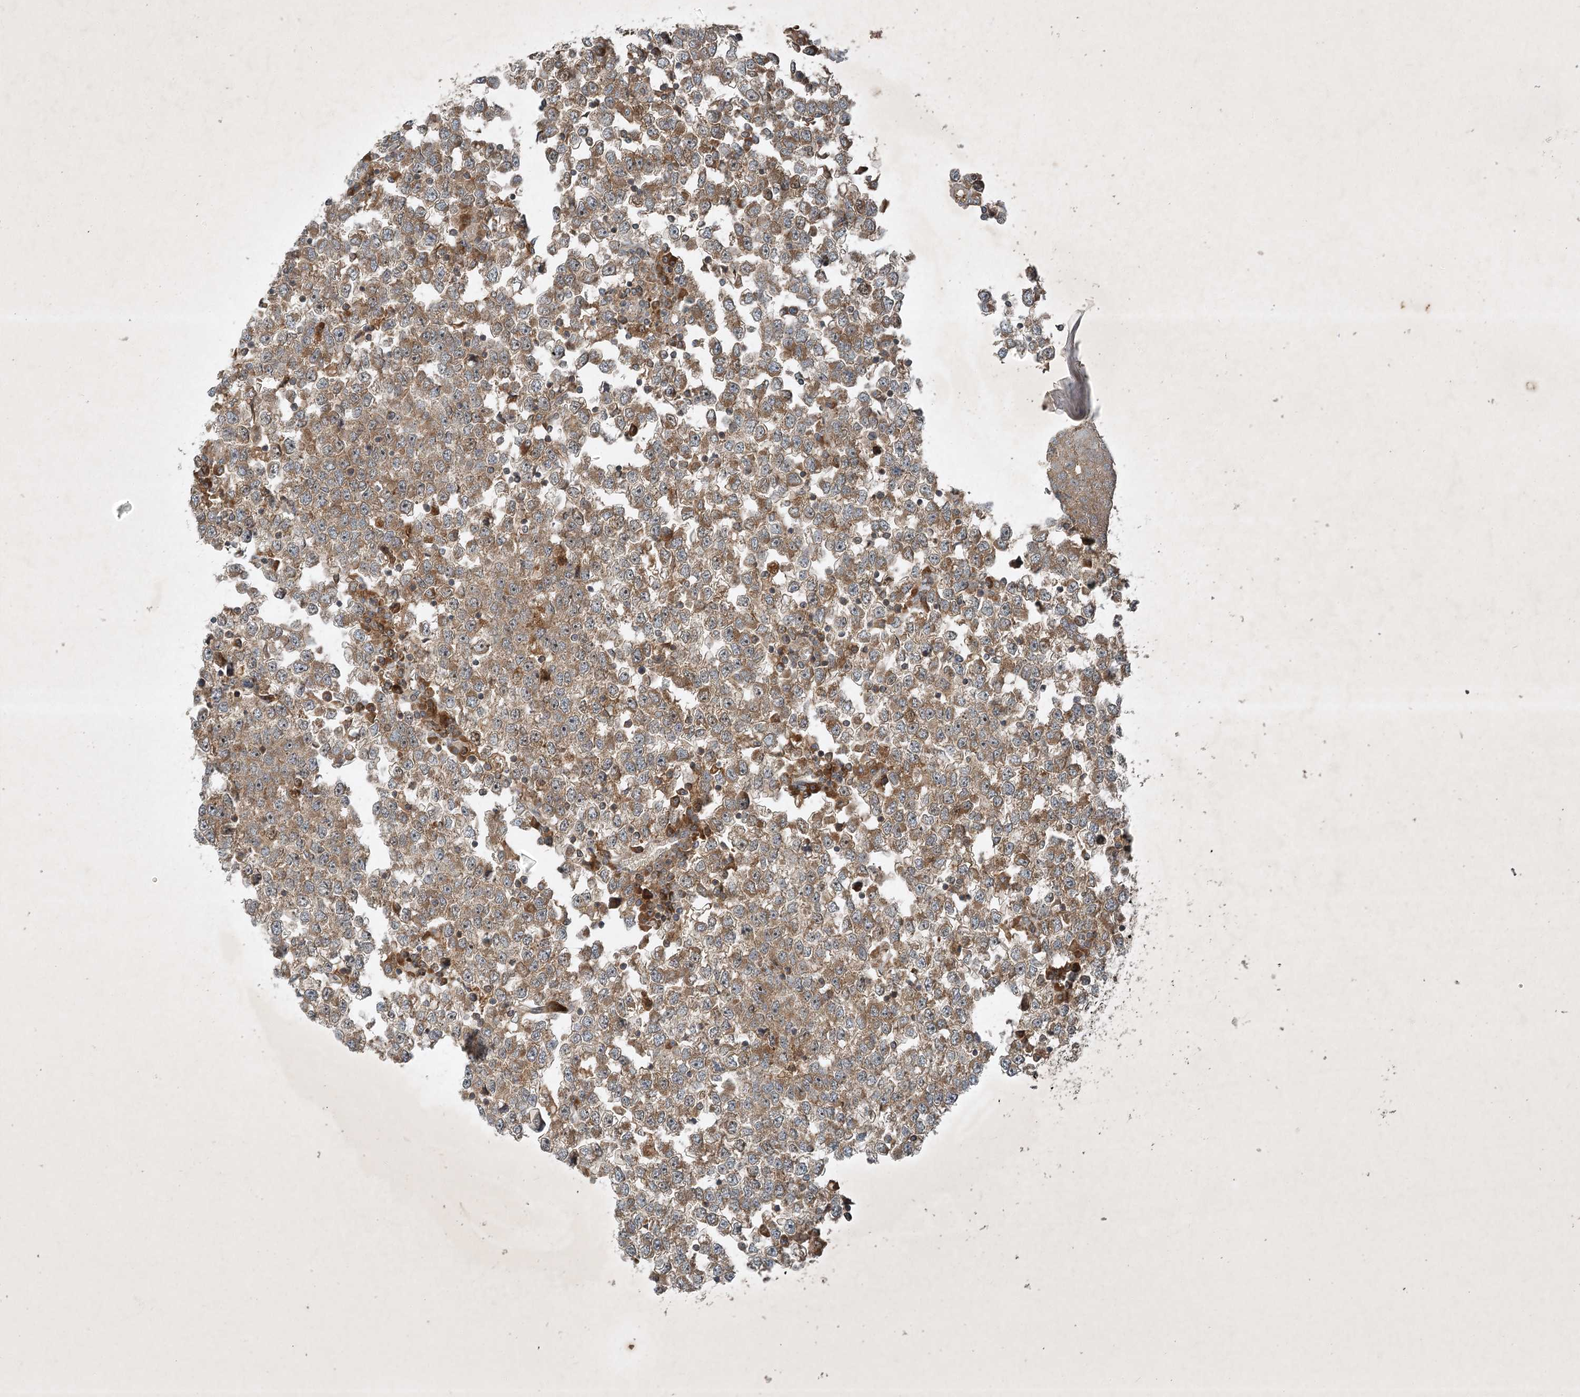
{"staining": {"intensity": "moderate", "quantity": ">75%", "location": "cytoplasmic/membranous"}, "tissue": "testis cancer", "cell_type": "Tumor cells", "image_type": "cancer", "snomed": [{"axis": "morphology", "description": "Seminoma, NOS"}, {"axis": "topography", "description": "Testis"}], "caption": "A brown stain shows moderate cytoplasmic/membranous positivity of a protein in testis cancer (seminoma) tumor cells. Using DAB (3,3'-diaminobenzidine) (brown) and hematoxylin (blue) stains, captured at high magnification using brightfield microscopy.", "gene": "UNC93A", "patient": {"sex": "male", "age": 65}}